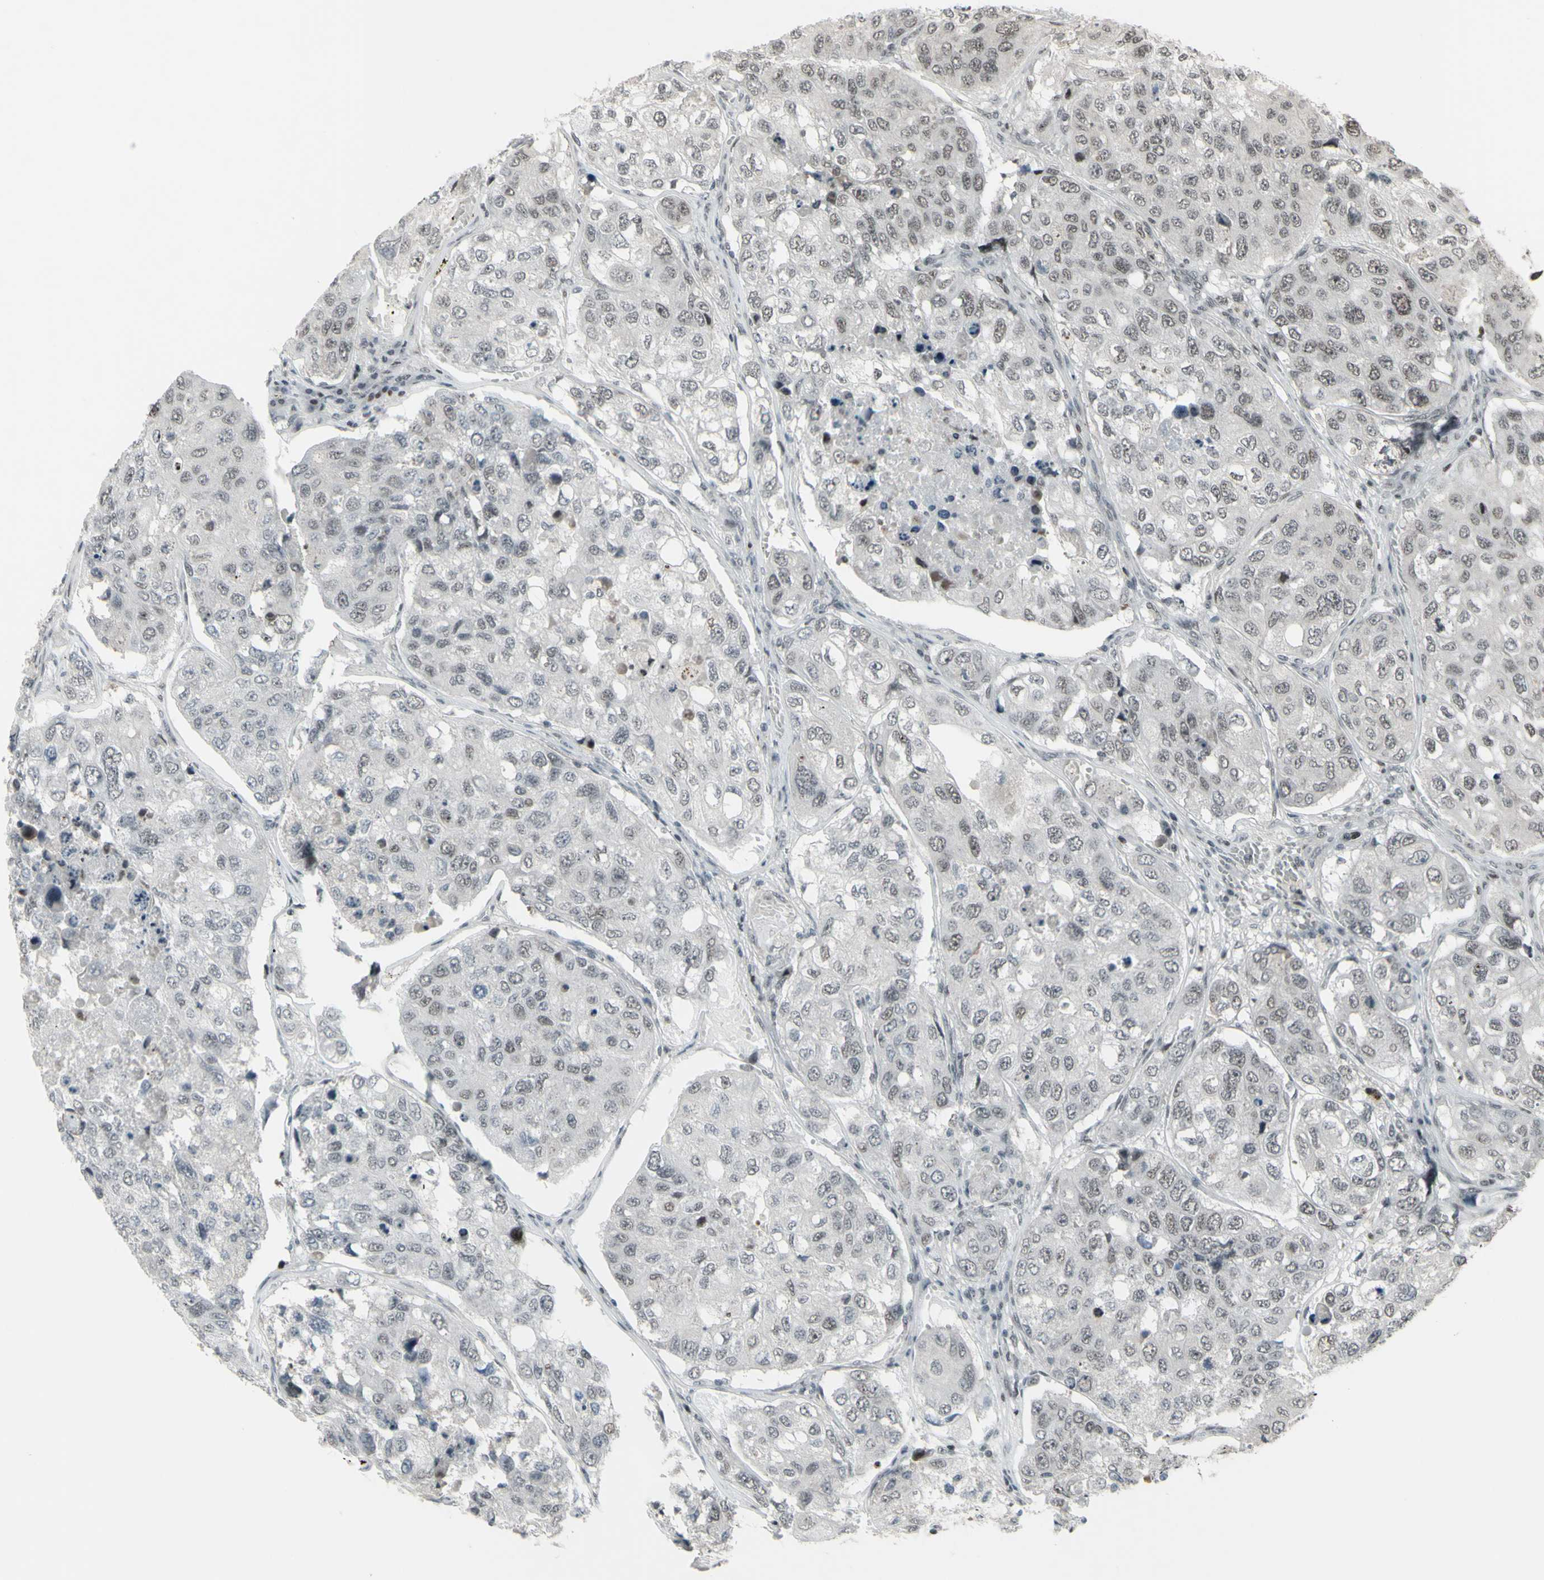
{"staining": {"intensity": "weak", "quantity": "<25%", "location": "nuclear"}, "tissue": "urothelial cancer", "cell_type": "Tumor cells", "image_type": "cancer", "snomed": [{"axis": "morphology", "description": "Urothelial carcinoma, High grade"}, {"axis": "topography", "description": "Lymph node"}, {"axis": "topography", "description": "Urinary bladder"}], "caption": "This histopathology image is of urothelial cancer stained with immunohistochemistry to label a protein in brown with the nuclei are counter-stained blue. There is no positivity in tumor cells.", "gene": "SUPT6H", "patient": {"sex": "male", "age": 51}}